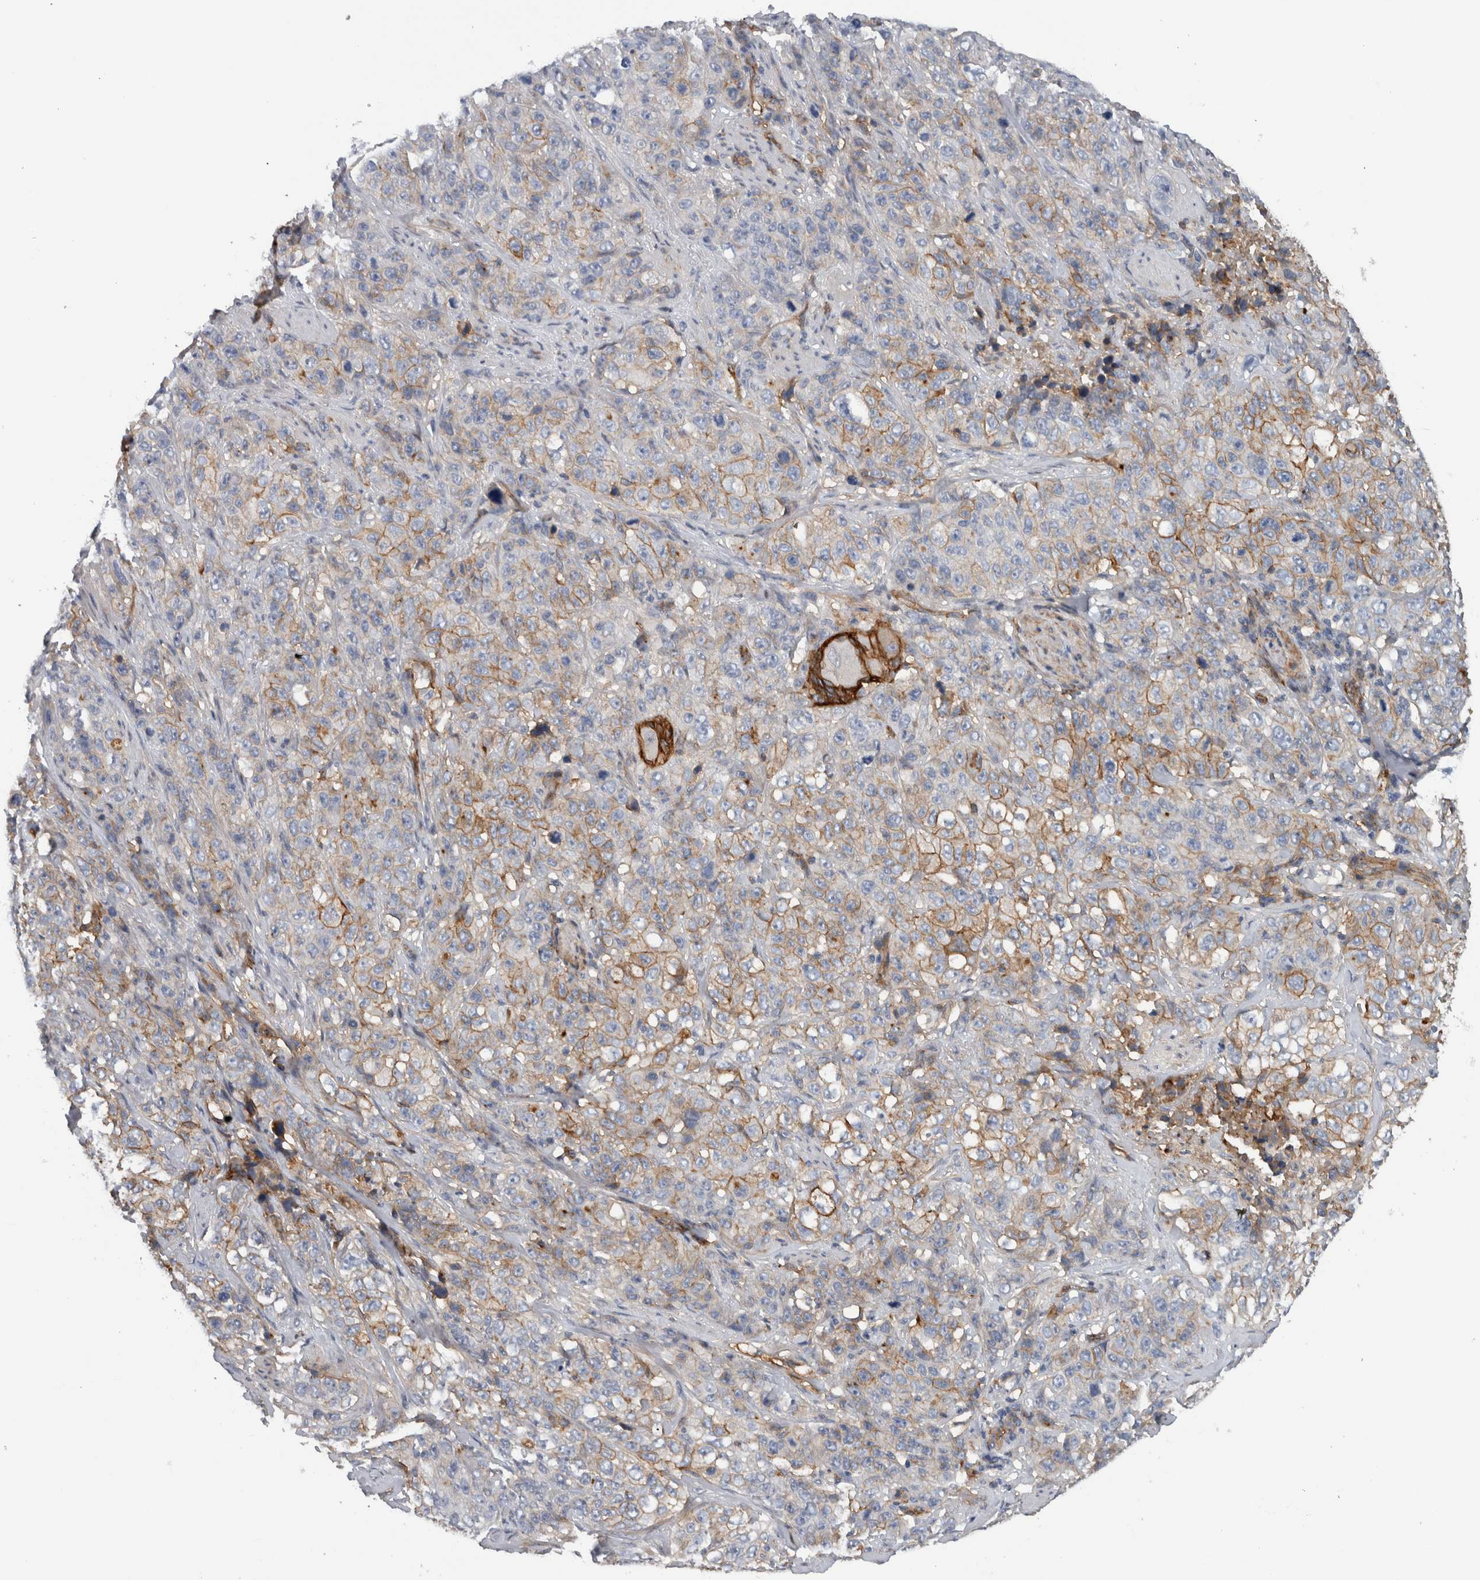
{"staining": {"intensity": "moderate", "quantity": "25%-75%", "location": "cytoplasmic/membranous"}, "tissue": "stomach cancer", "cell_type": "Tumor cells", "image_type": "cancer", "snomed": [{"axis": "morphology", "description": "Adenocarcinoma, NOS"}, {"axis": "topography", "description": "Stomach"}], "caption": "Immunohistochemical staining of human stomach adenocarcinoma displays medium levels of moderate cytoplasmic/membranous protein staining in about 25%-75% of tumor cells.", "gene": "CD59", "patient": {"sex": "male", "age": 48}}